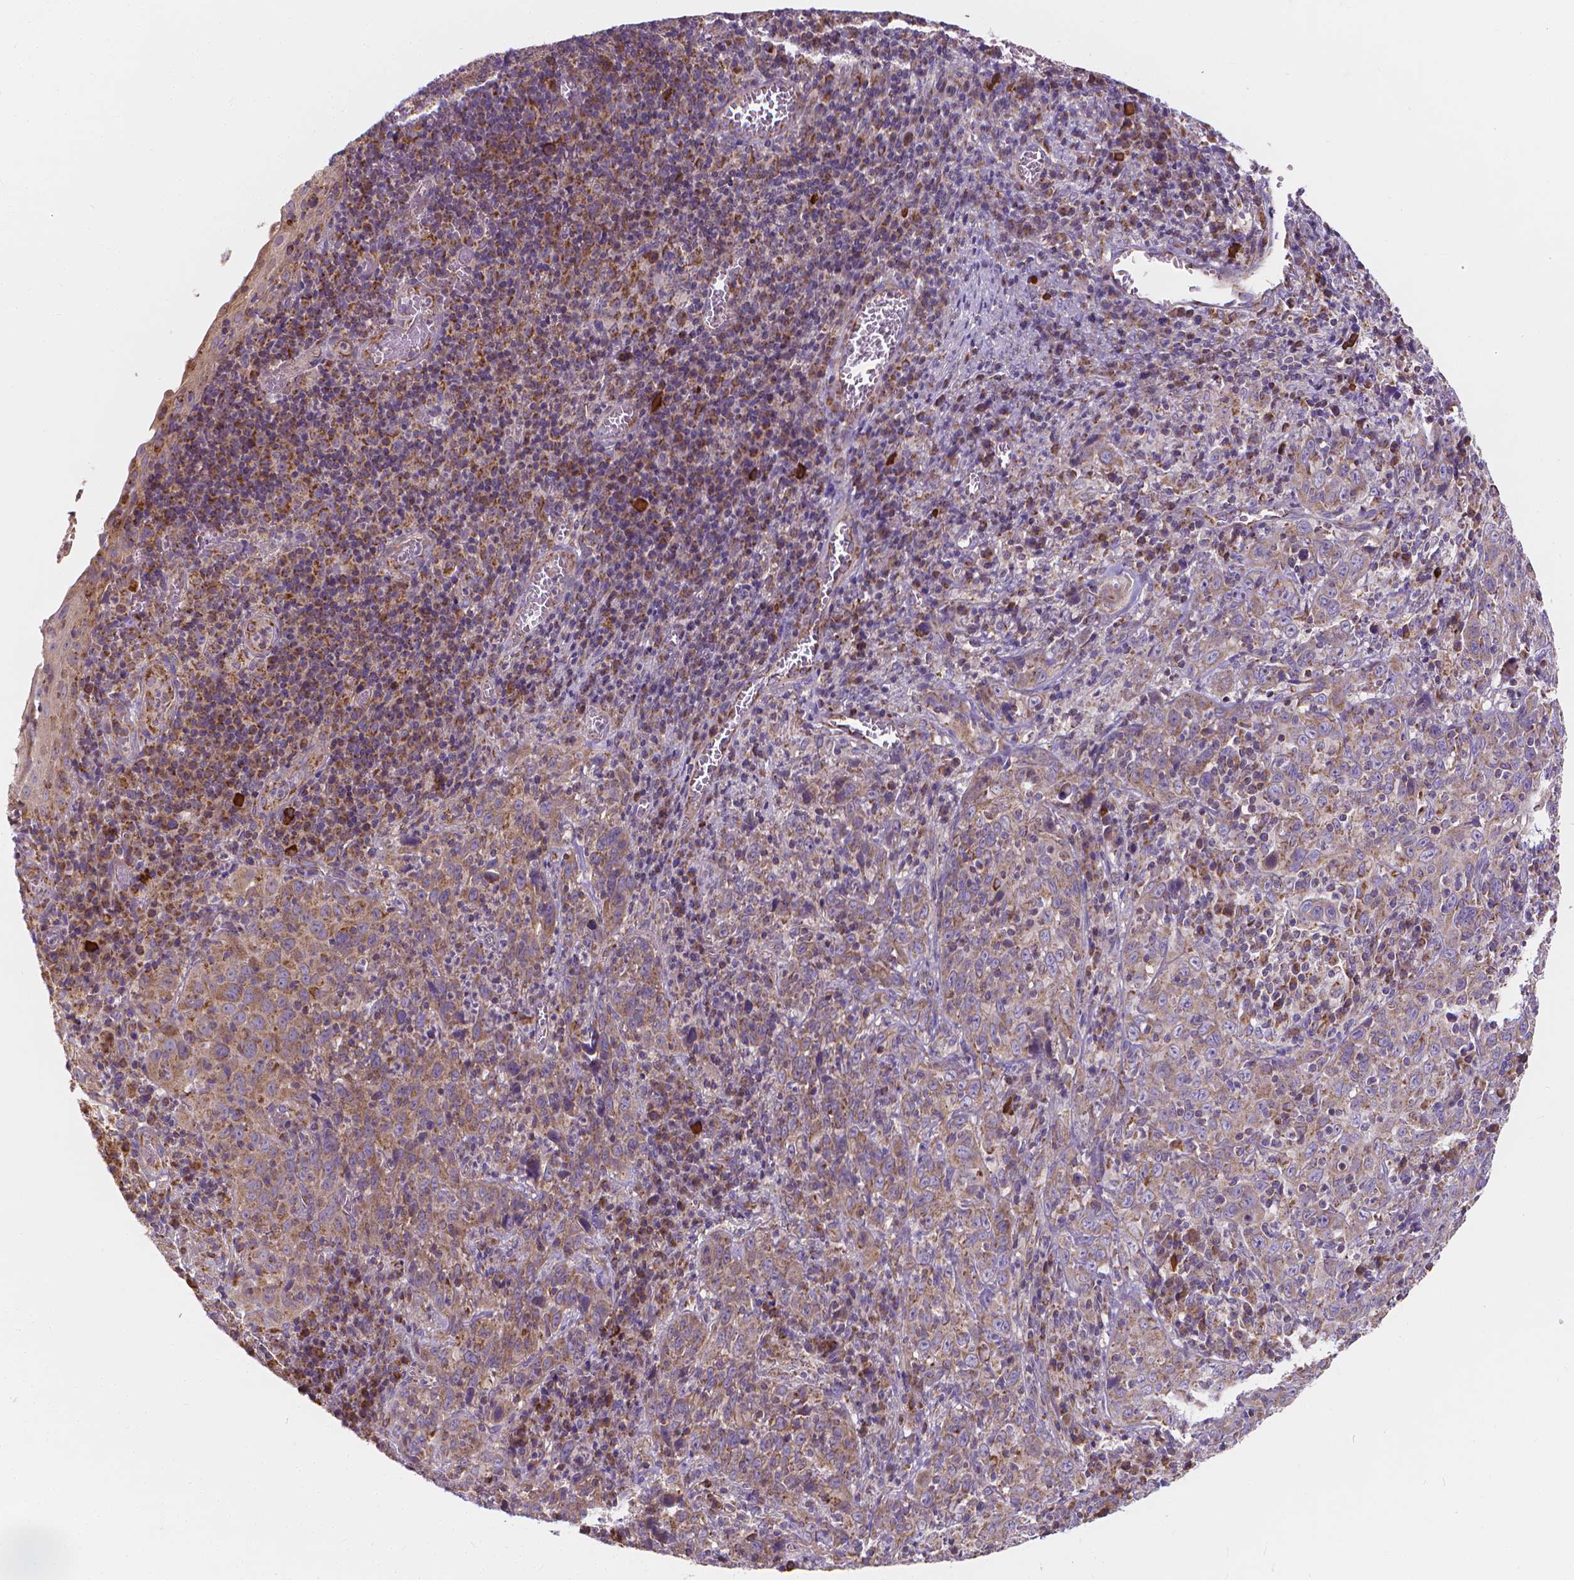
{"staining": {"intensity": "weak", "quantity": ">75%", "location": "cytoplasmic/membranous"}, "tissue": "cervical cancer", "cell_type": "Tumor cells", "image_type": "cancer", "snomed": [{"axis": "morphology", "description": "Squamous cell carcinoma, NOS"}, {"axis": "topography", "description": "Cervix"}], "caption": "This is a histology image of IHC staining of cervical cancer (squamous cell carcinoma), which shows weak expression in the cytoplasmic/membranous of tumor cells.", "gene": "SNCAIP", "patient": {"sex": "female", "age": 46}}